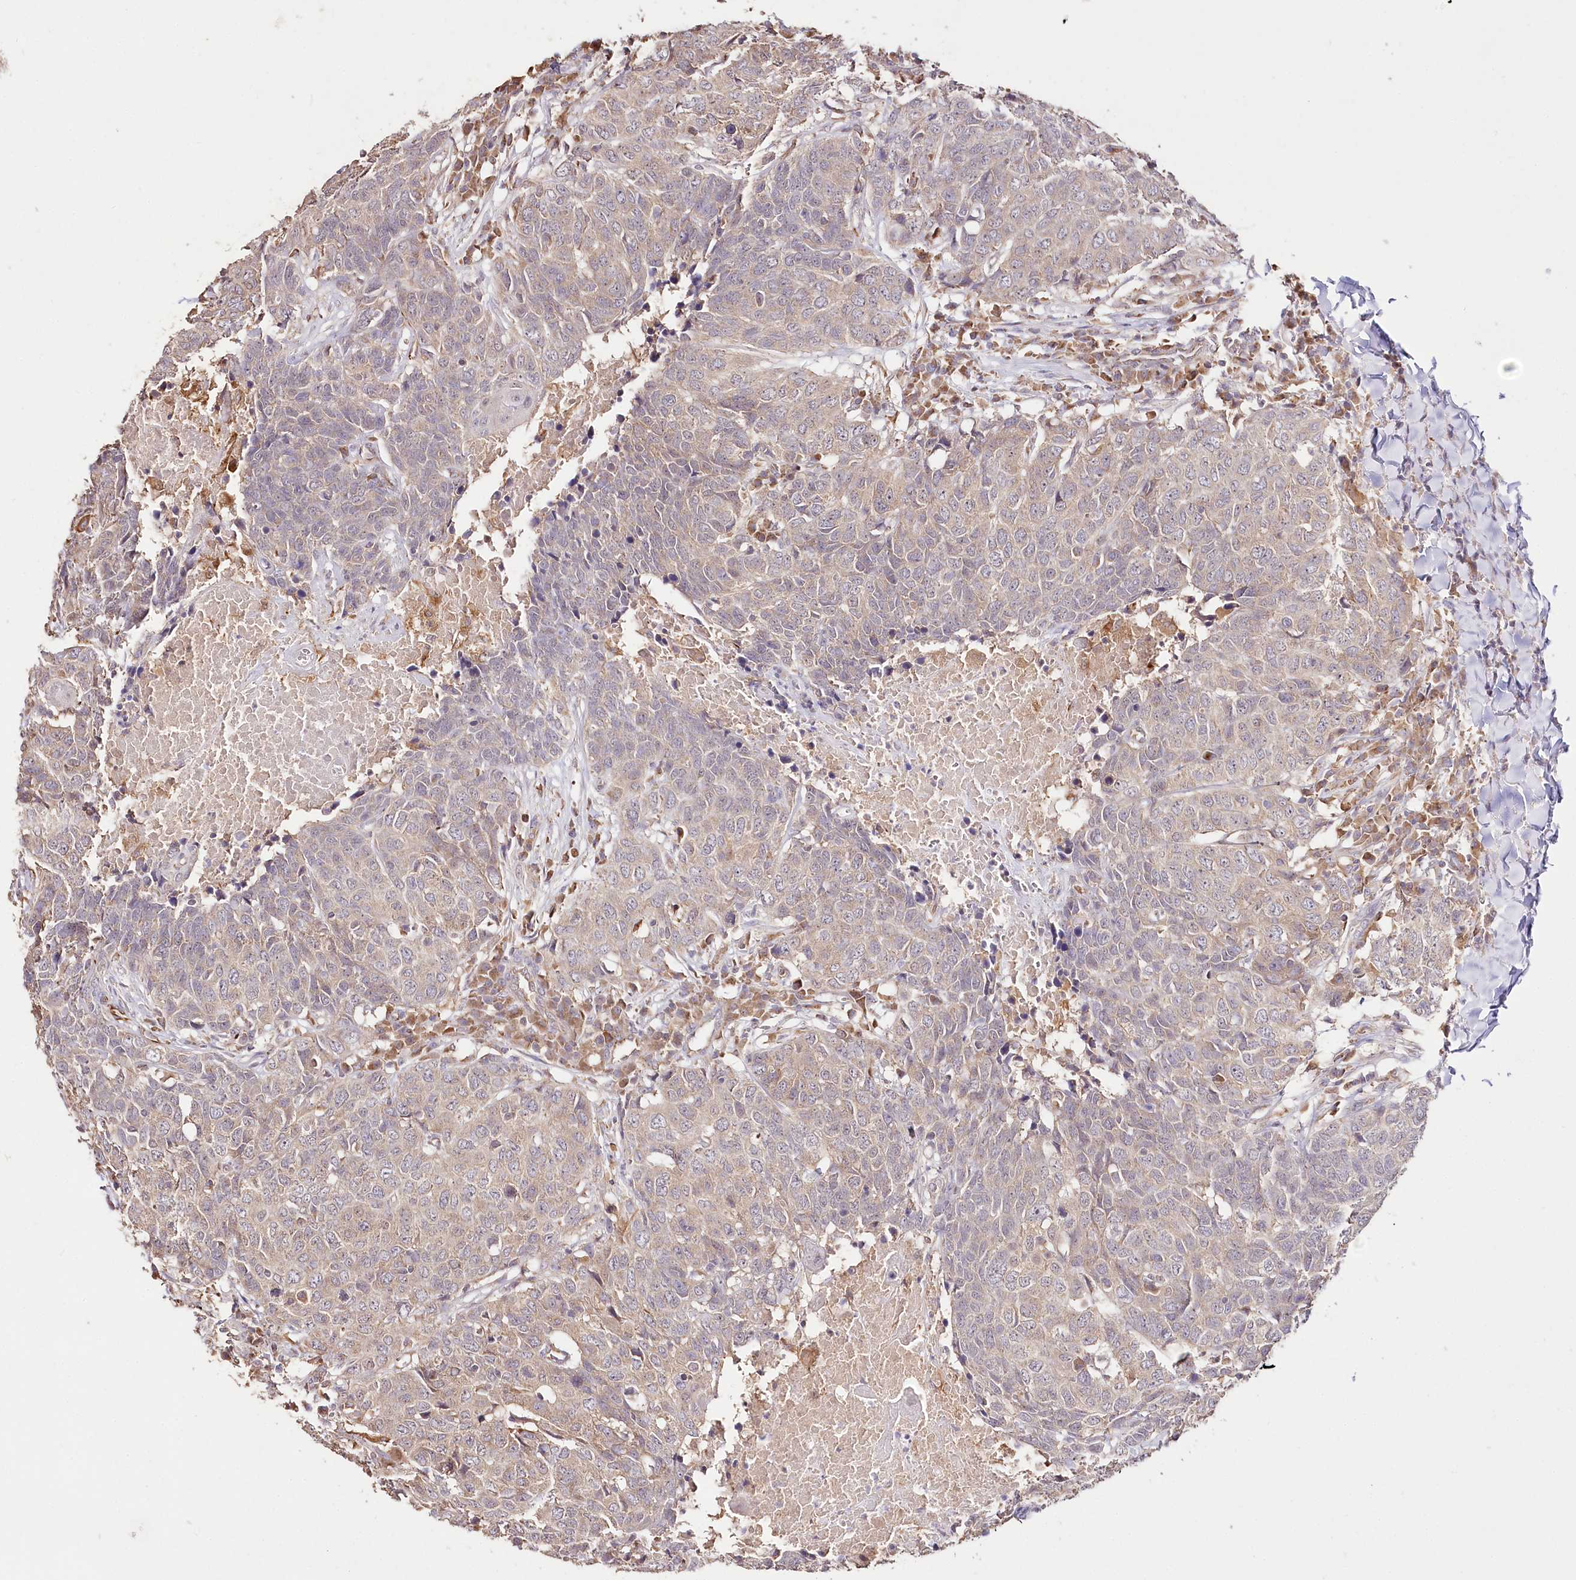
{"staining": {"intensity": "weak", "quantity": "25%-75%", "location": "cytoplasmic/membranous"}, "tissue": "head and neck cancer", "cell_type": "Tumor cells", "image_type": "cancer", "snomed": [{"axis": "morphology", "description": "Squamous cell carcinoma, NOS"}, {"axis": "topography", "description": "Head-Neck"}], "caption": "Protein staining shows weak cytoplasmic/membranous expression in about 25%-75% of tumor cells in head and neck squamous cell carcinoma. (IHC, brightfield microscopy, high magnification).", "gene": "DMXL1", "patient": {"sex": "male", "age": 66}}